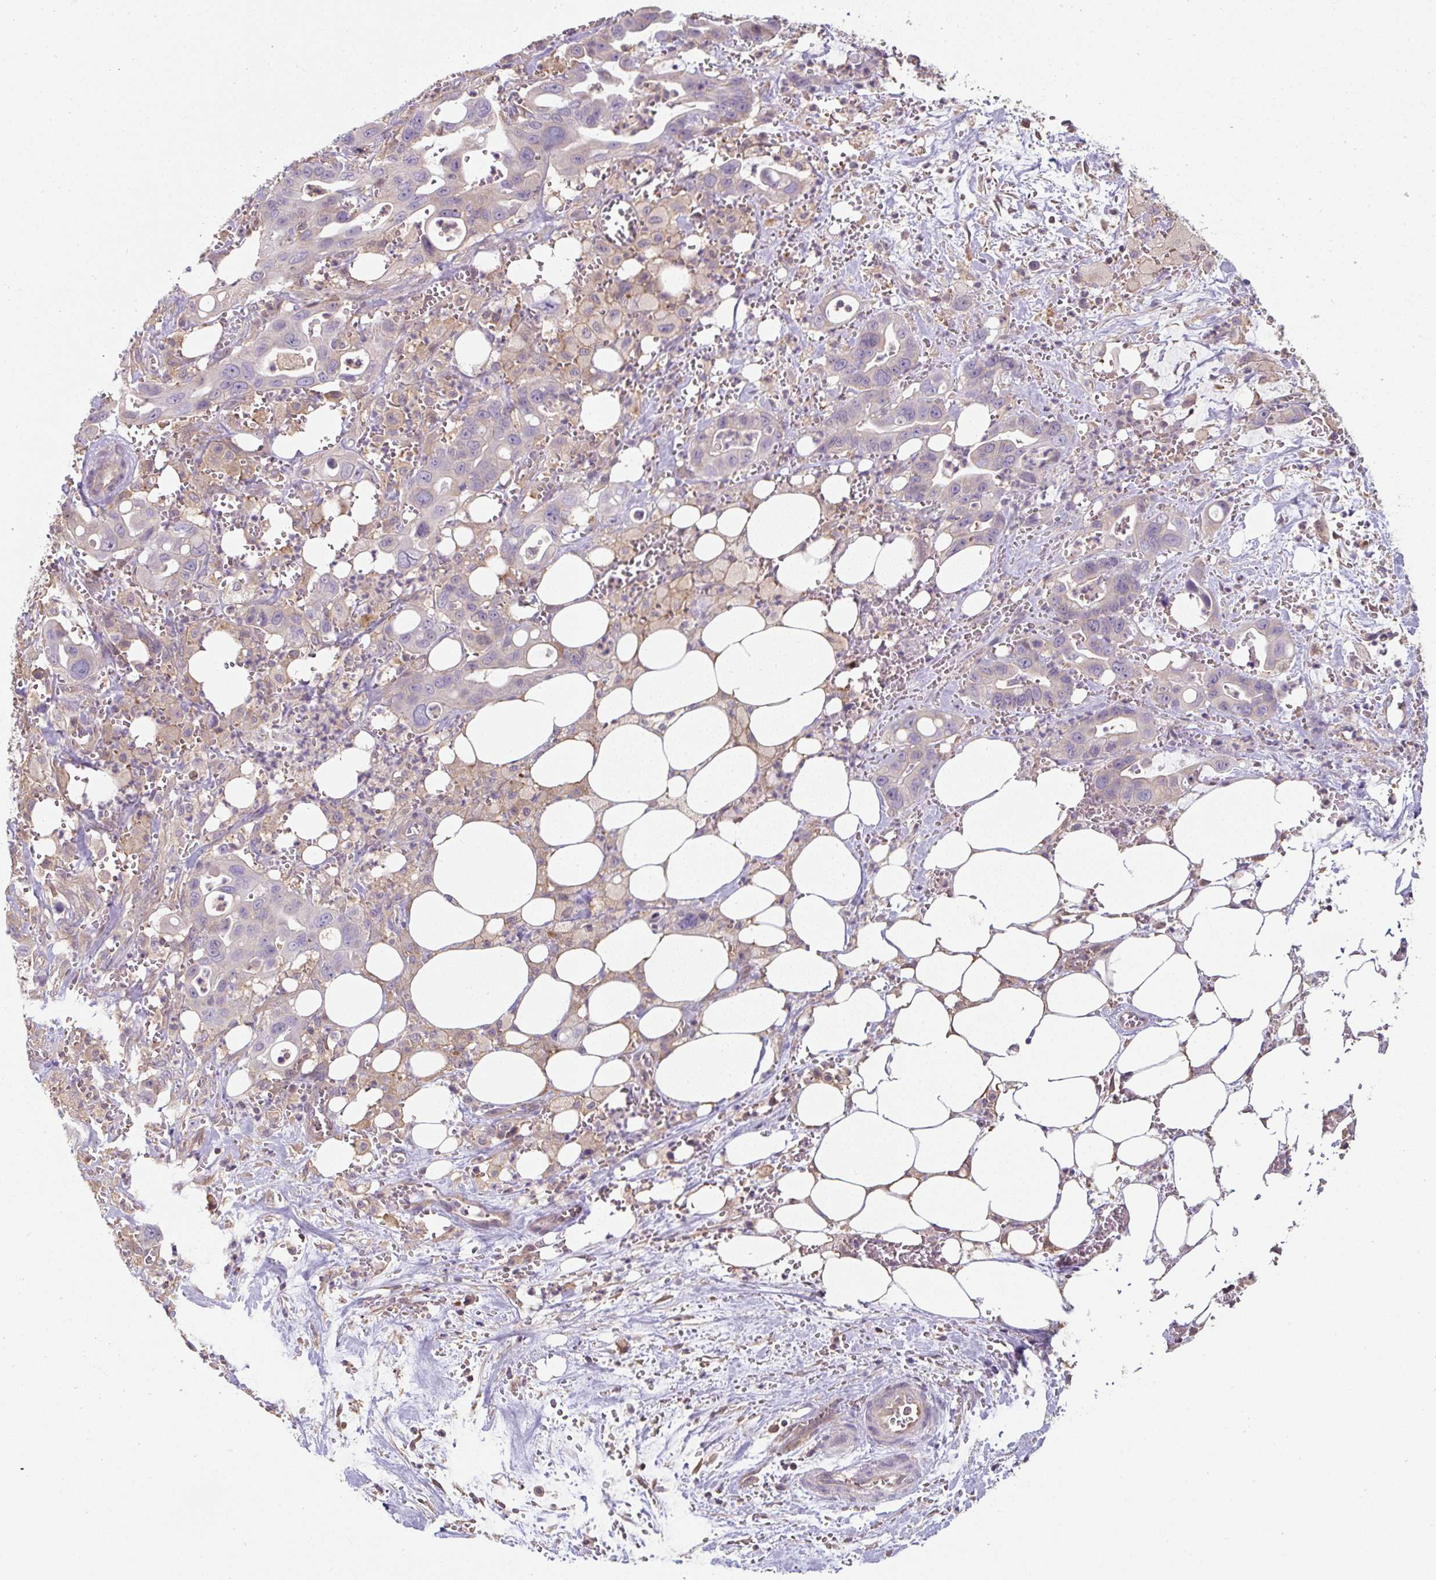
{"staining": {"intensity": "weak", "quantity": "<25%", "location": "cytoplasmic/membranous"}, "tissue": "pancreatic cancer", "cell_type": "Tumor cells", "image_type": "cancer", "snomed": [{"axis": "morphology", "description": "Adenocarcinoma, NOS"}, {"axis": "topography", "description": "Pancreas"}], "caption": "Micrograph shows no significant protein positivity in tumor cells of pancreatic cancer (adenocarcinoma).", "gene": "ST13", "patient": {"sex": "male", "age": 61}}